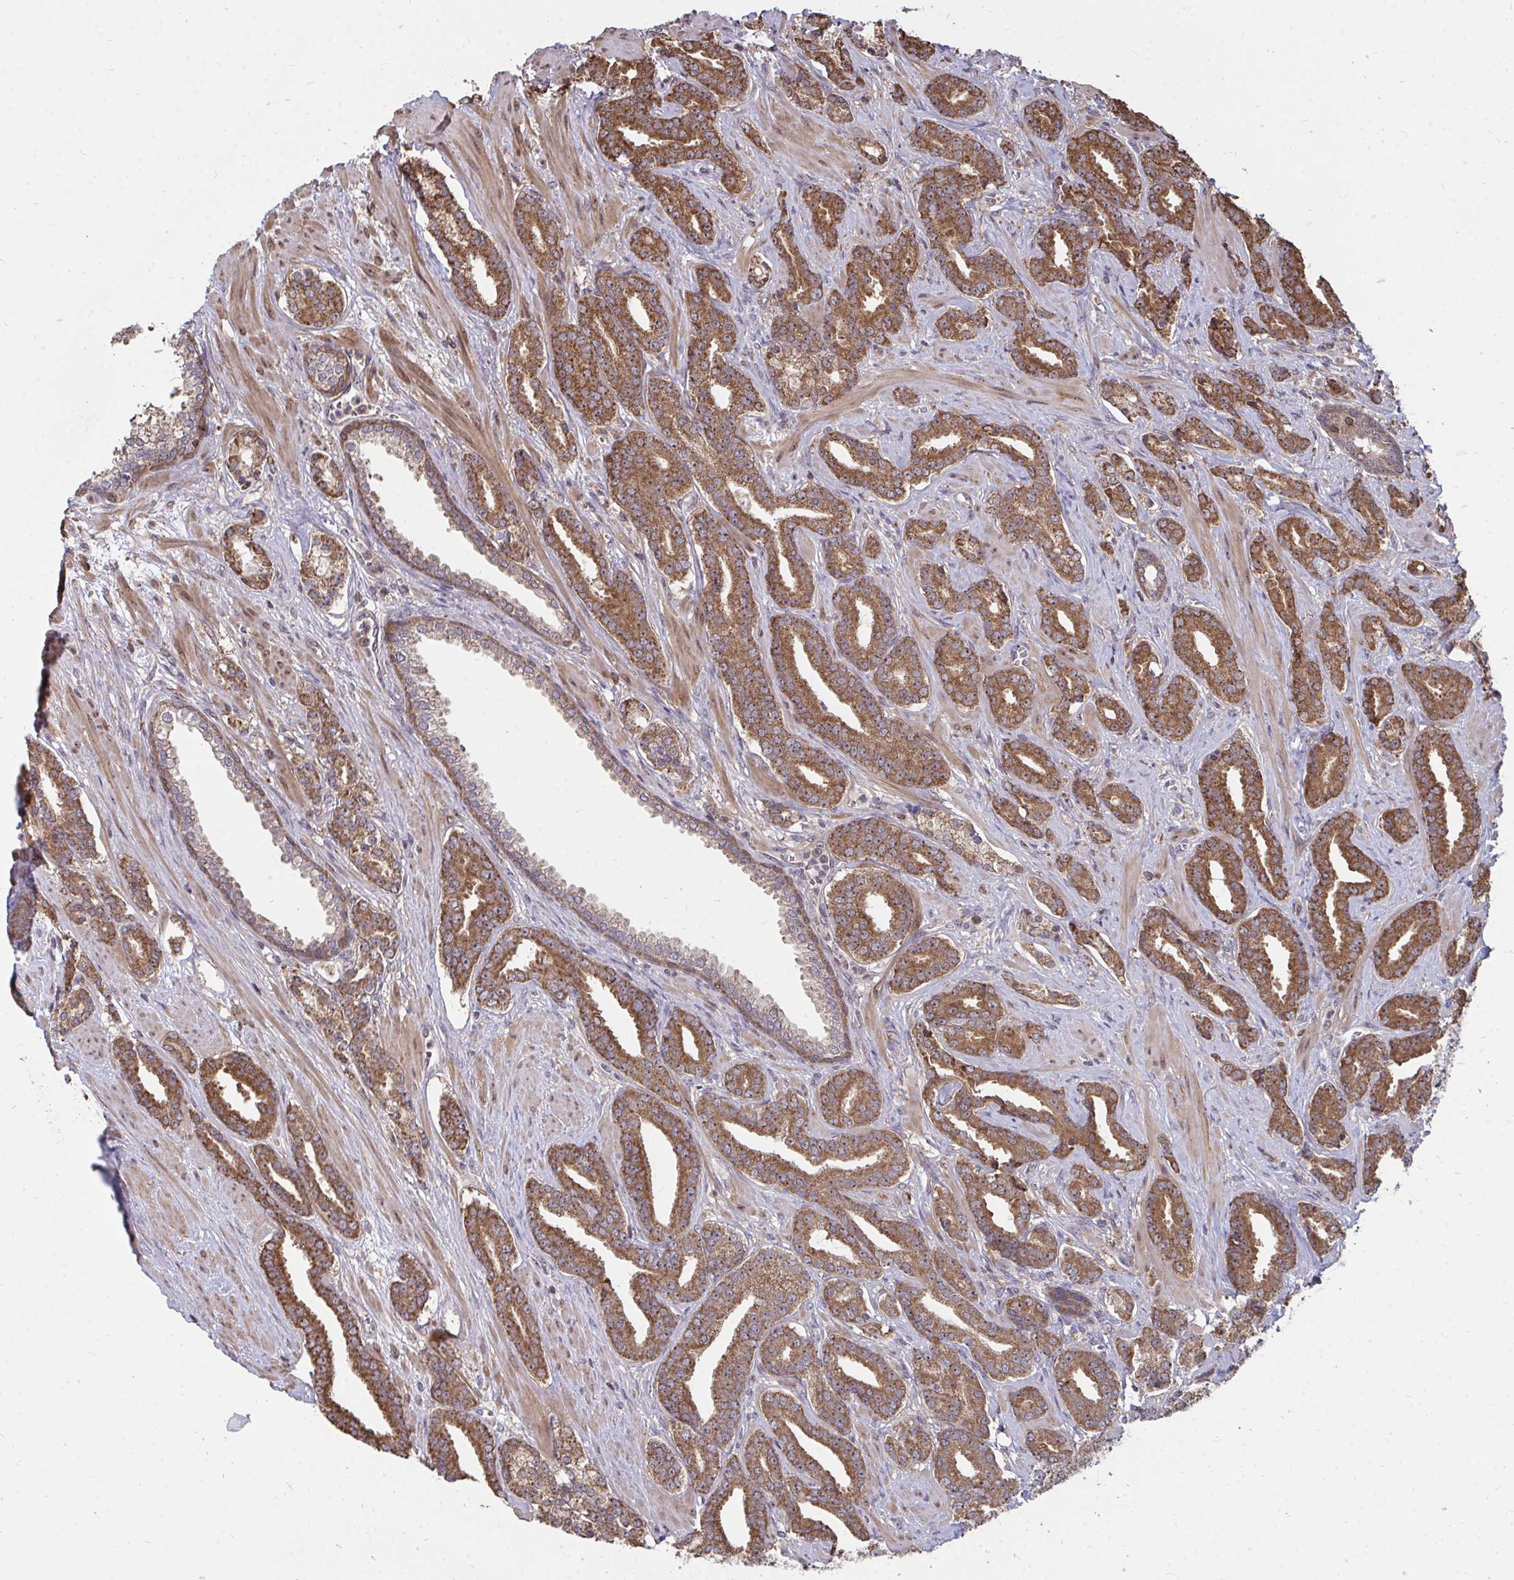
{"staining": {"intensity": "moderate", "quantity": ">75%", "location": "cytoplasmic/membranous"}, "tissue": "prostate cancer", "cell_type": "Tumor cells", "image_type": "cancer", "snomed": [{"axis": "morphology", "description": "Adenocarcinoma, High grade"}, {"axis": "topography", "description": "Prostate"}], "caption": "Approximately >75% of tumor cells in human high-grade adenocarcinoma (prostate) display moderate cytoplasmic/membranous protein positivity as visualized by brown immunohistochemical staining.", "gene": "DNAJA2", "patient": {"sex": "male", "age": 60}}